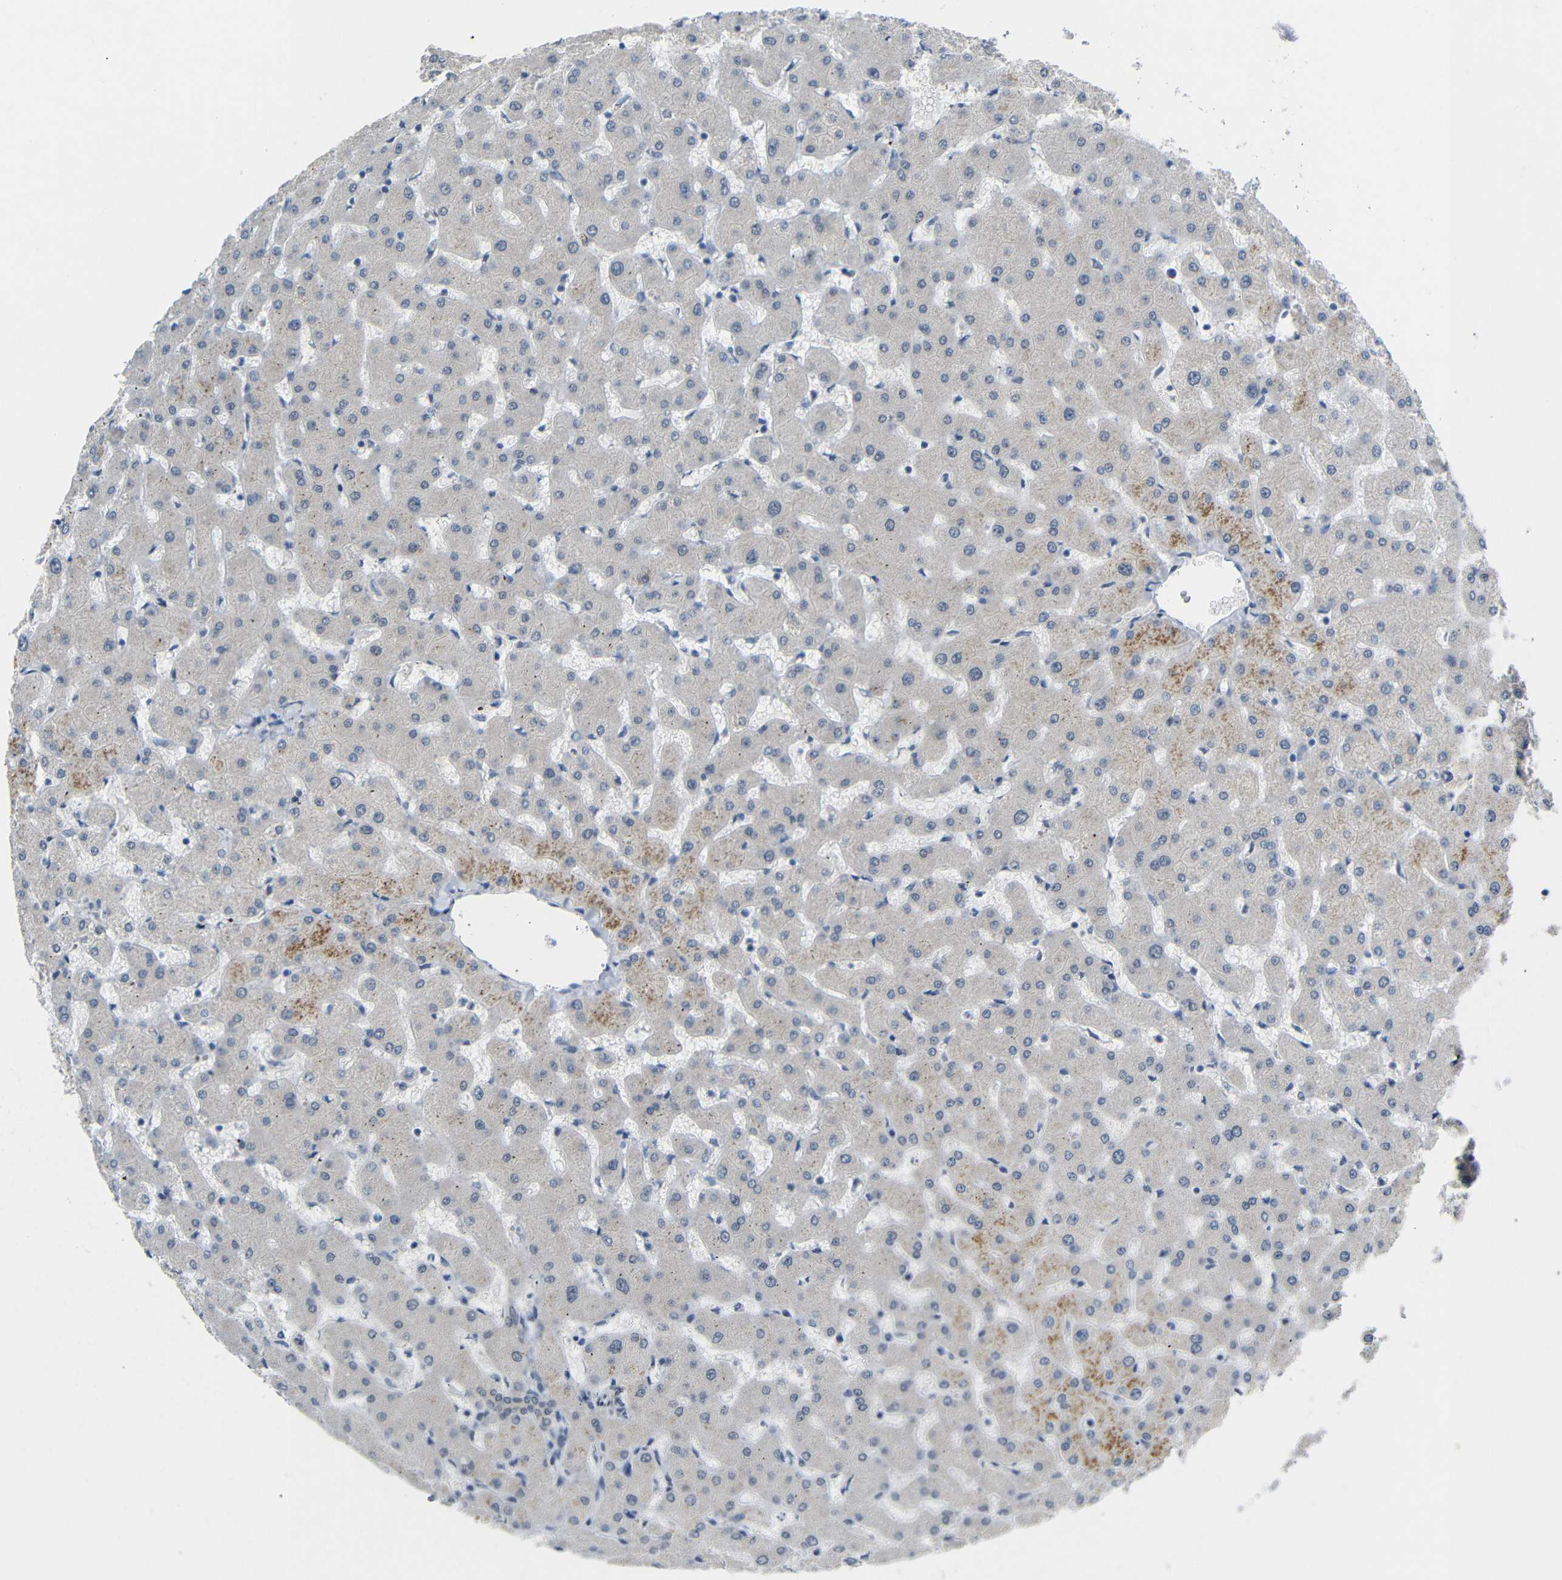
{"staining": {"intensity": "negative", "quantity": "none", "location": "none"}, "tissue": "liver", "cell_type": "Cholangiocytes", "image_type": "normal", "snomed": [{"axis": "morphology", "description": "Normal tissue, NOS"}, {"axis": "topography", "description": "Liver"}], "caption": "High magnification brightfield microscopy of benign liver stained with DAB (brown) and counterstained with hematoxylin (blue): cholangiocytes show no significant staining.", "gene": "GPR158", "patient": {"sex": "female", "age": 63}}